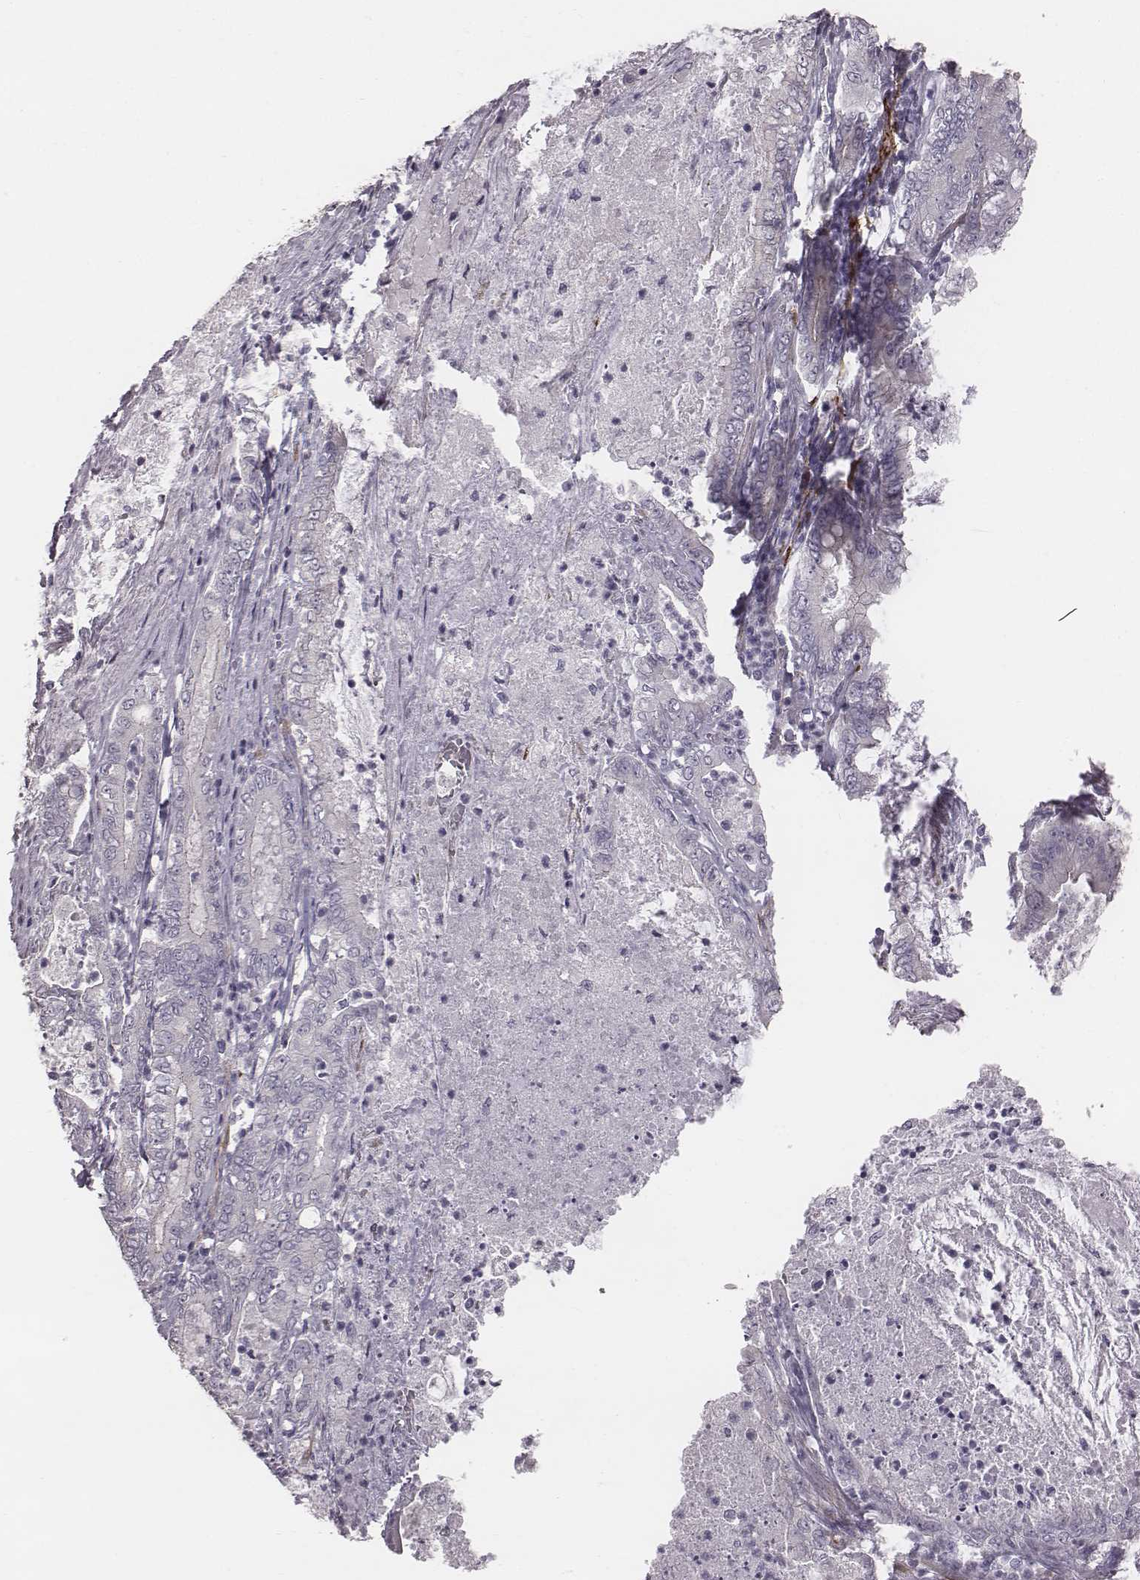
{"staining": {"intensity": "negative", "quantity": "none", "location": "none"}, "tissue": "pancreatic cancer", "cell_type": "Tumor cells", "image_type": "cancer", "snomed": [{"axis": "morphology", "description": "Adenocarcinoma, NOS"}, {"axis": "topography", "description": "Pancreas"}], "caption": "This is a image of IHC staining of pancreatic cancer, which shows no staining in tumor cells. (DAB (3,3'-diaminobenzidine) immunohistochemistry visualized using brightfield microscopy, high magnification).", "gene": "PRKCZ", "patient": {"sex": "male", "age": 71}}